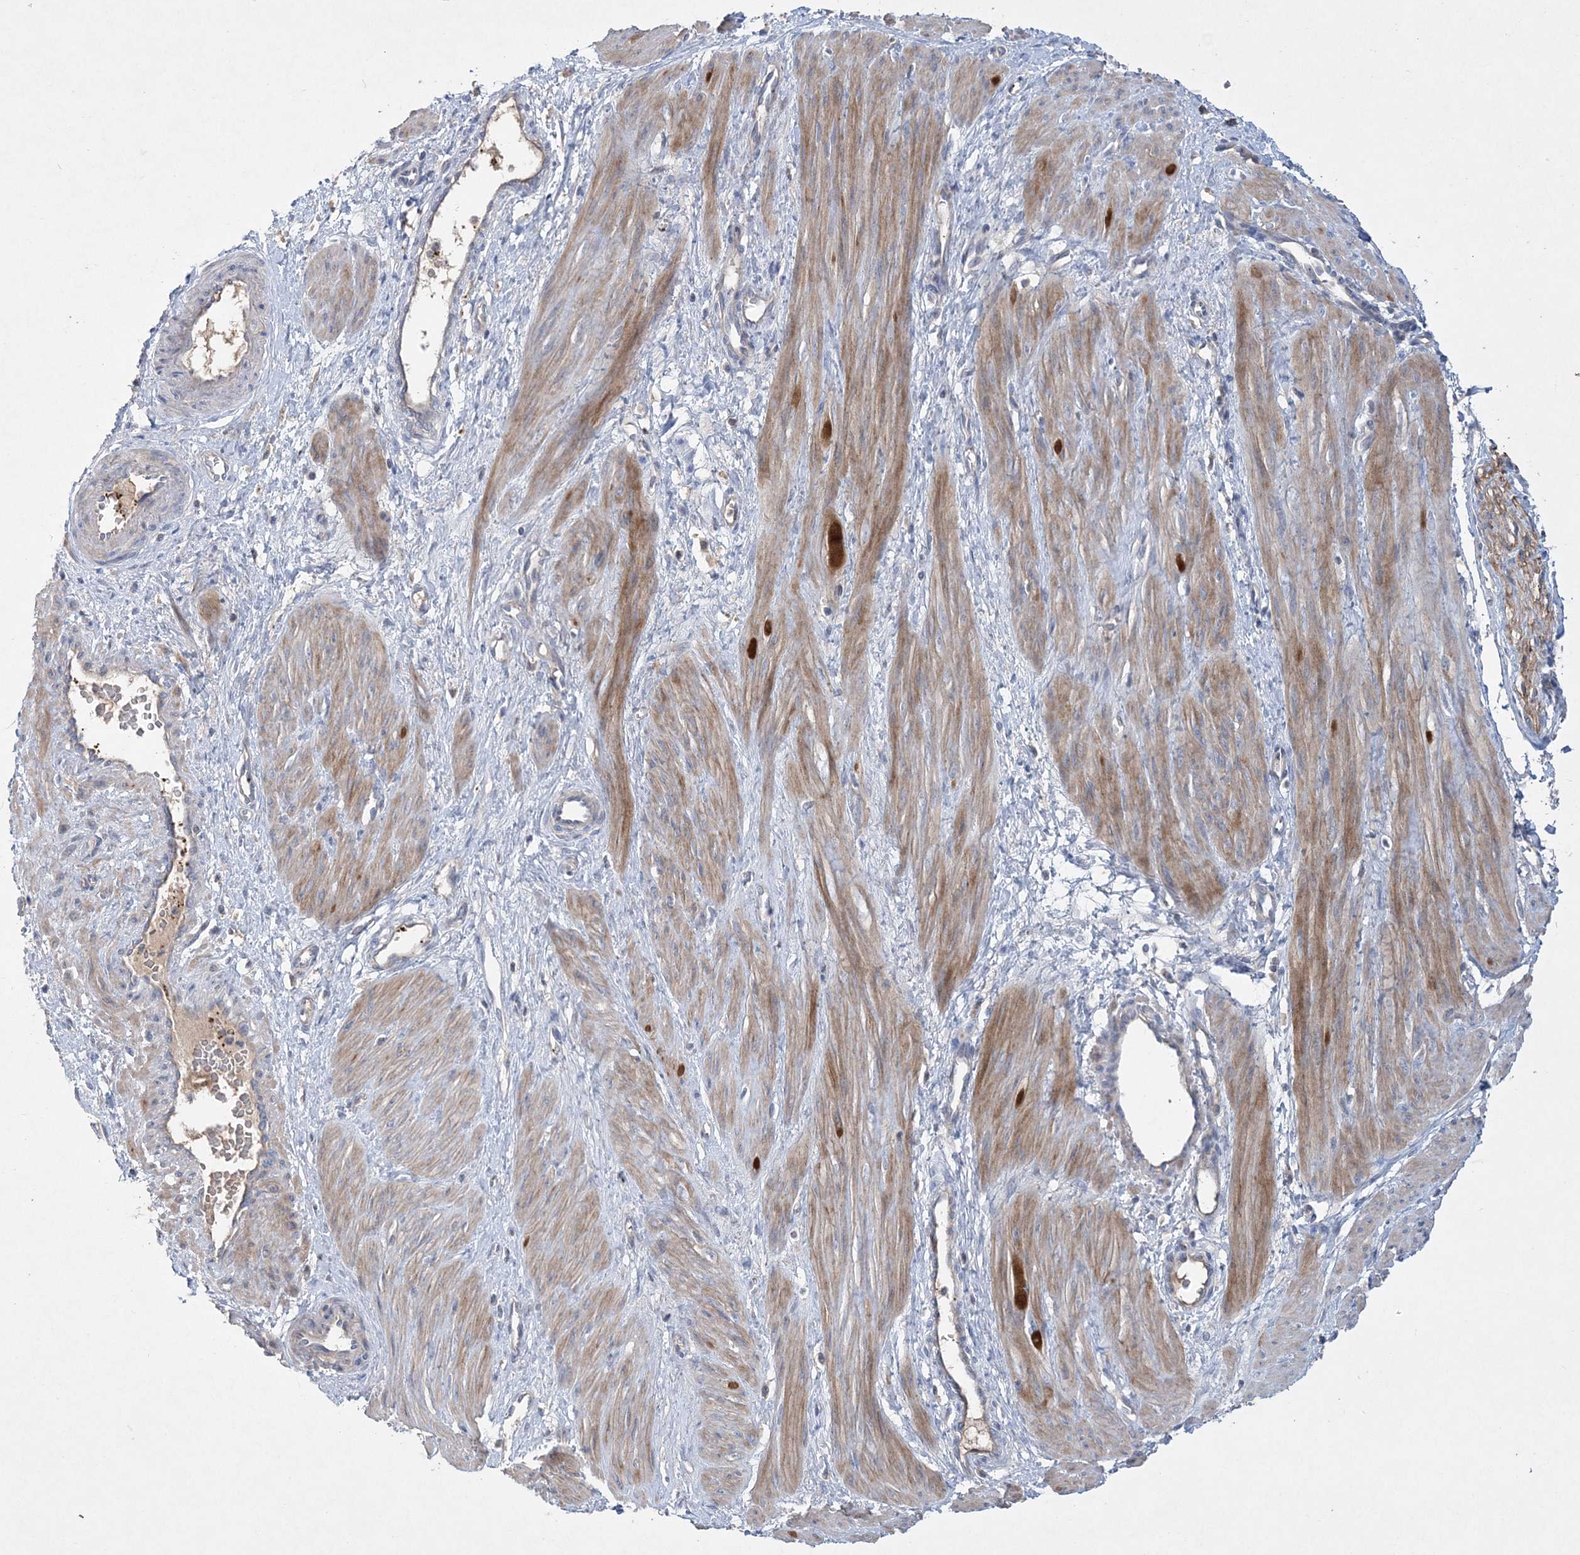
{"staining": {"intensity": "moderate", "quantity": ">75%", "location": "cytoplasmic/membranous"}, "tissue": "smooth muscle", "cell_type": "Smooth muscle cells", "image_type": "normal", "snomed": [{"axis": "morphology", "description": "Normal tissue, NOS"}, {"axis": "topography", "description": "Endometrium"}], "caption": "A brown stain shows moderate cytoplasmic/membranous staining of a protein in smooth muscle cells of benign human smooth muscle. The staining is performed using DAB (3,3'-diaminobenzidine) brown chromogen to label protein expression. The nuclei are counter-stained blue using hematoxylin.", "gene": "ADCK2", "patient": {"sex": "female", "age": 33}}